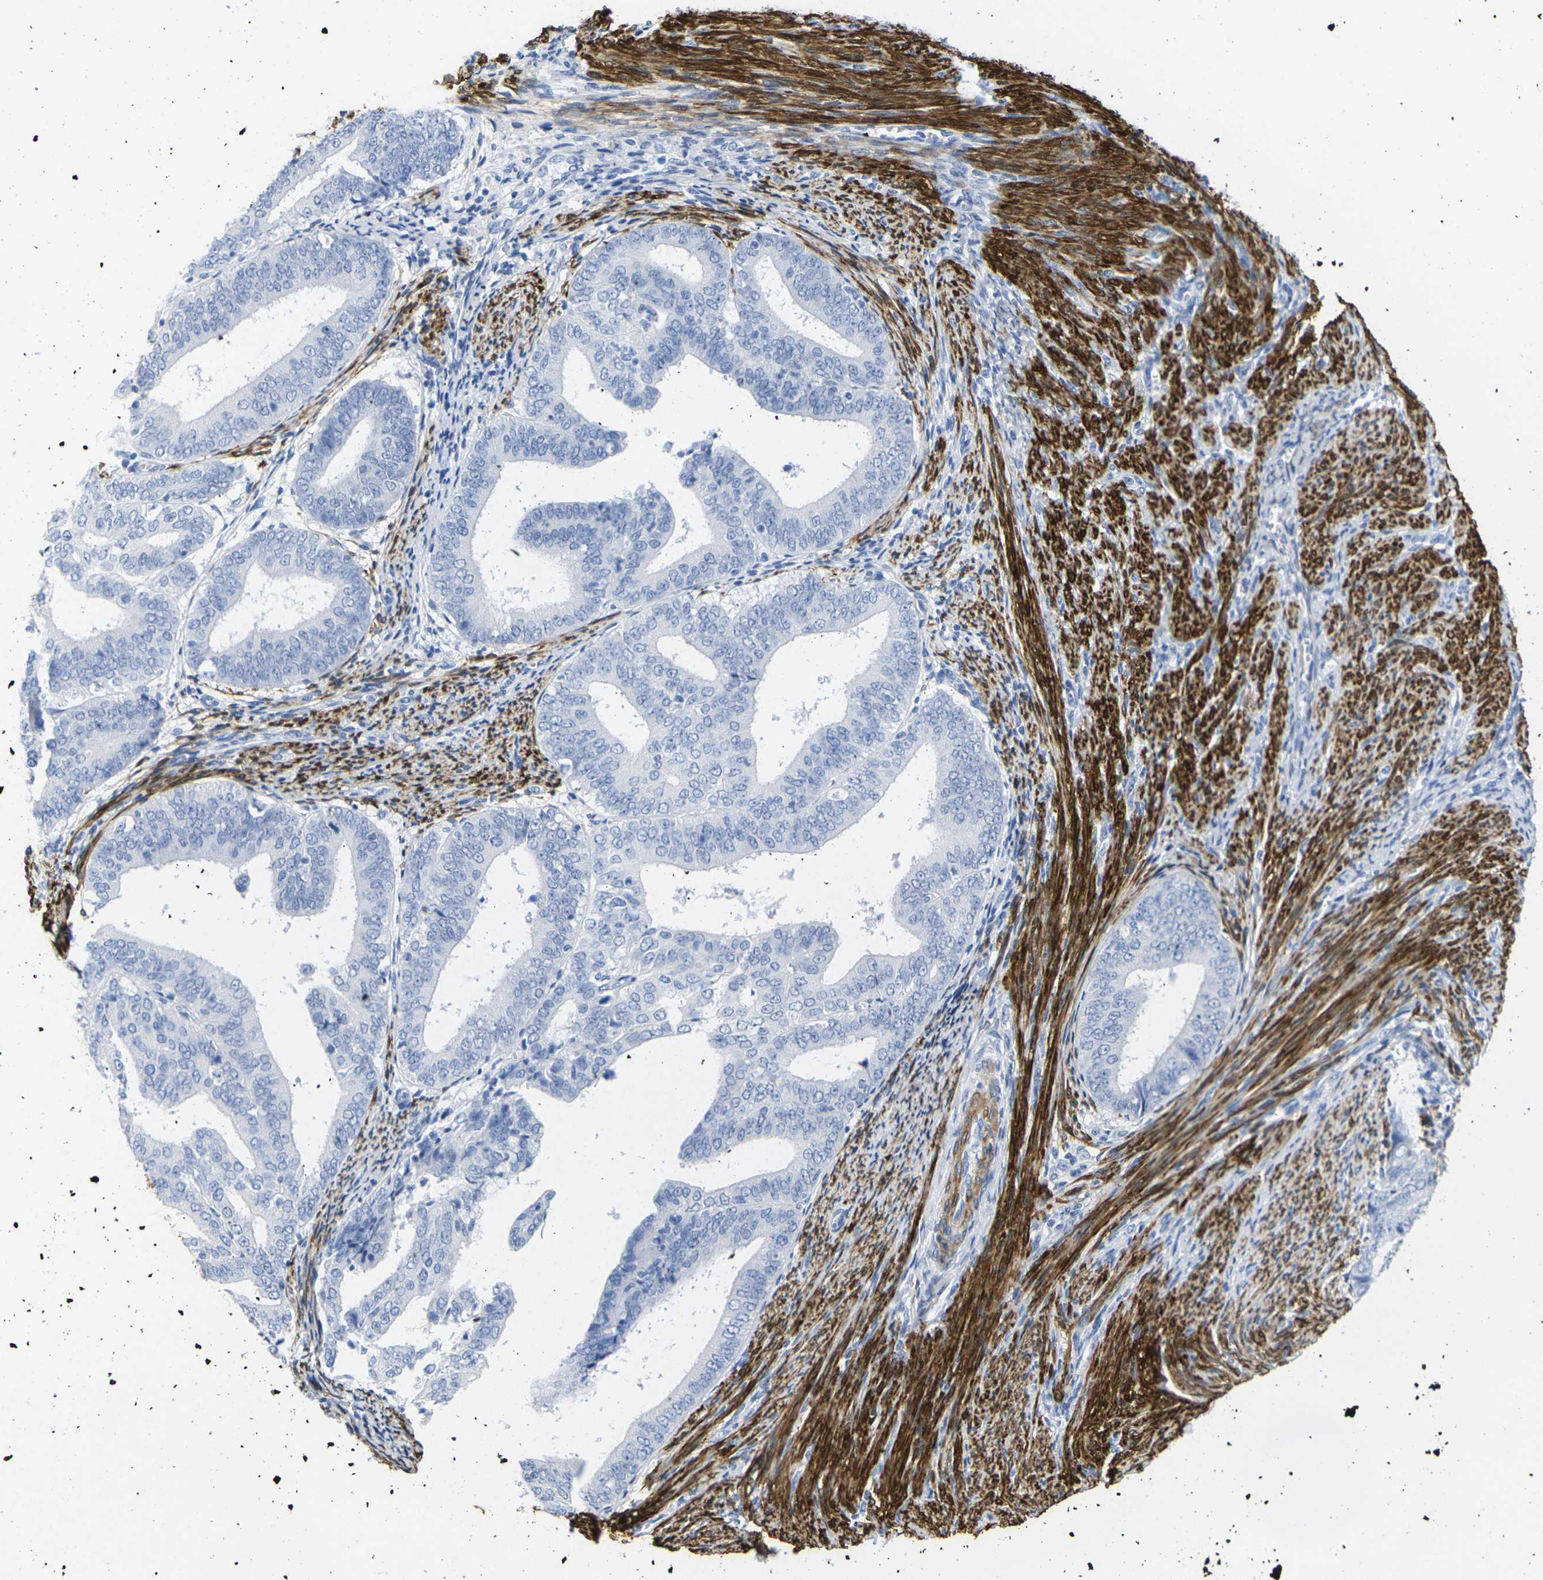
{"staining": {"intensity": "negative", "quantity": "none", "location": "none"}, "tissue": "endometrial cancer", "cell_type": "Tumor cells", "image_type": "cancer", "snomed": [{"axis": "morphology", "description": "Adenocarcinoma, NOS"}, {"axis": "topography", "description": "Endometrium"}], "caption": "Immunohistochemistry of adenocarcinoma (endometrial) demonstrates no staining in tumor cells.", "gene": "CNN1", "patient": {"sex": "female", "age": 63}}